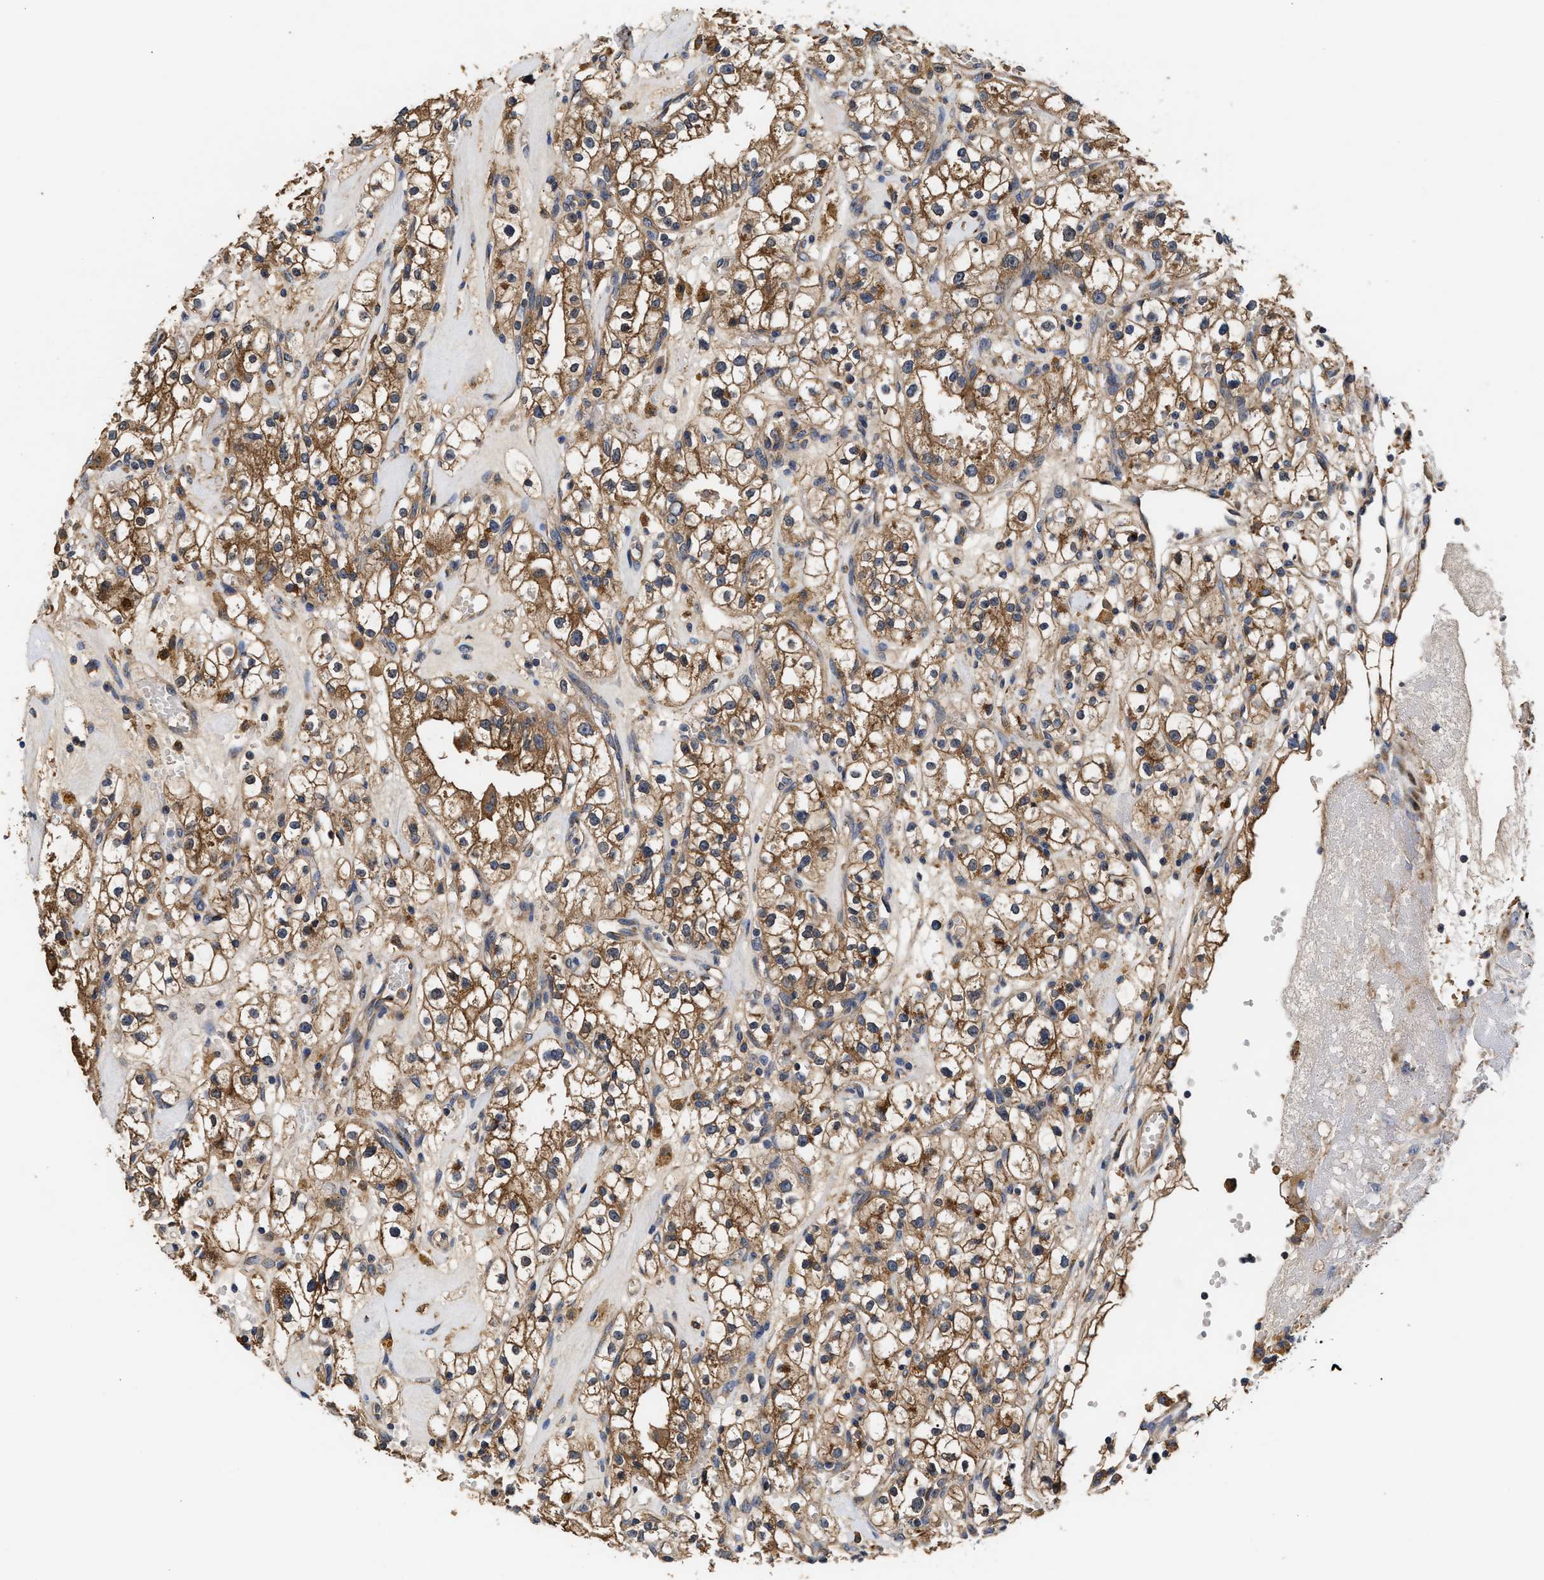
{"staining": {"intensity": "moderate", "quantity": ">75%", "location": "cytoplasmic/membranous"}, "tissue": "renal cancer", "cell_type": "Tumor cells", "image_type": "cancer", "snomed": [{"axis": "morphology", "description": "Adenocarcinoma, NOS"}, {"axis": "topography", "description": "Kidney"}], "caption": "The micrograph displays a brown stain indicating the presence of a protein in the cytoplasmic/membranous of tumor cells in renal cancer (adenocarcinoma).", "gene": "KLB", "patient": {"sex": "male", "age": 56}}